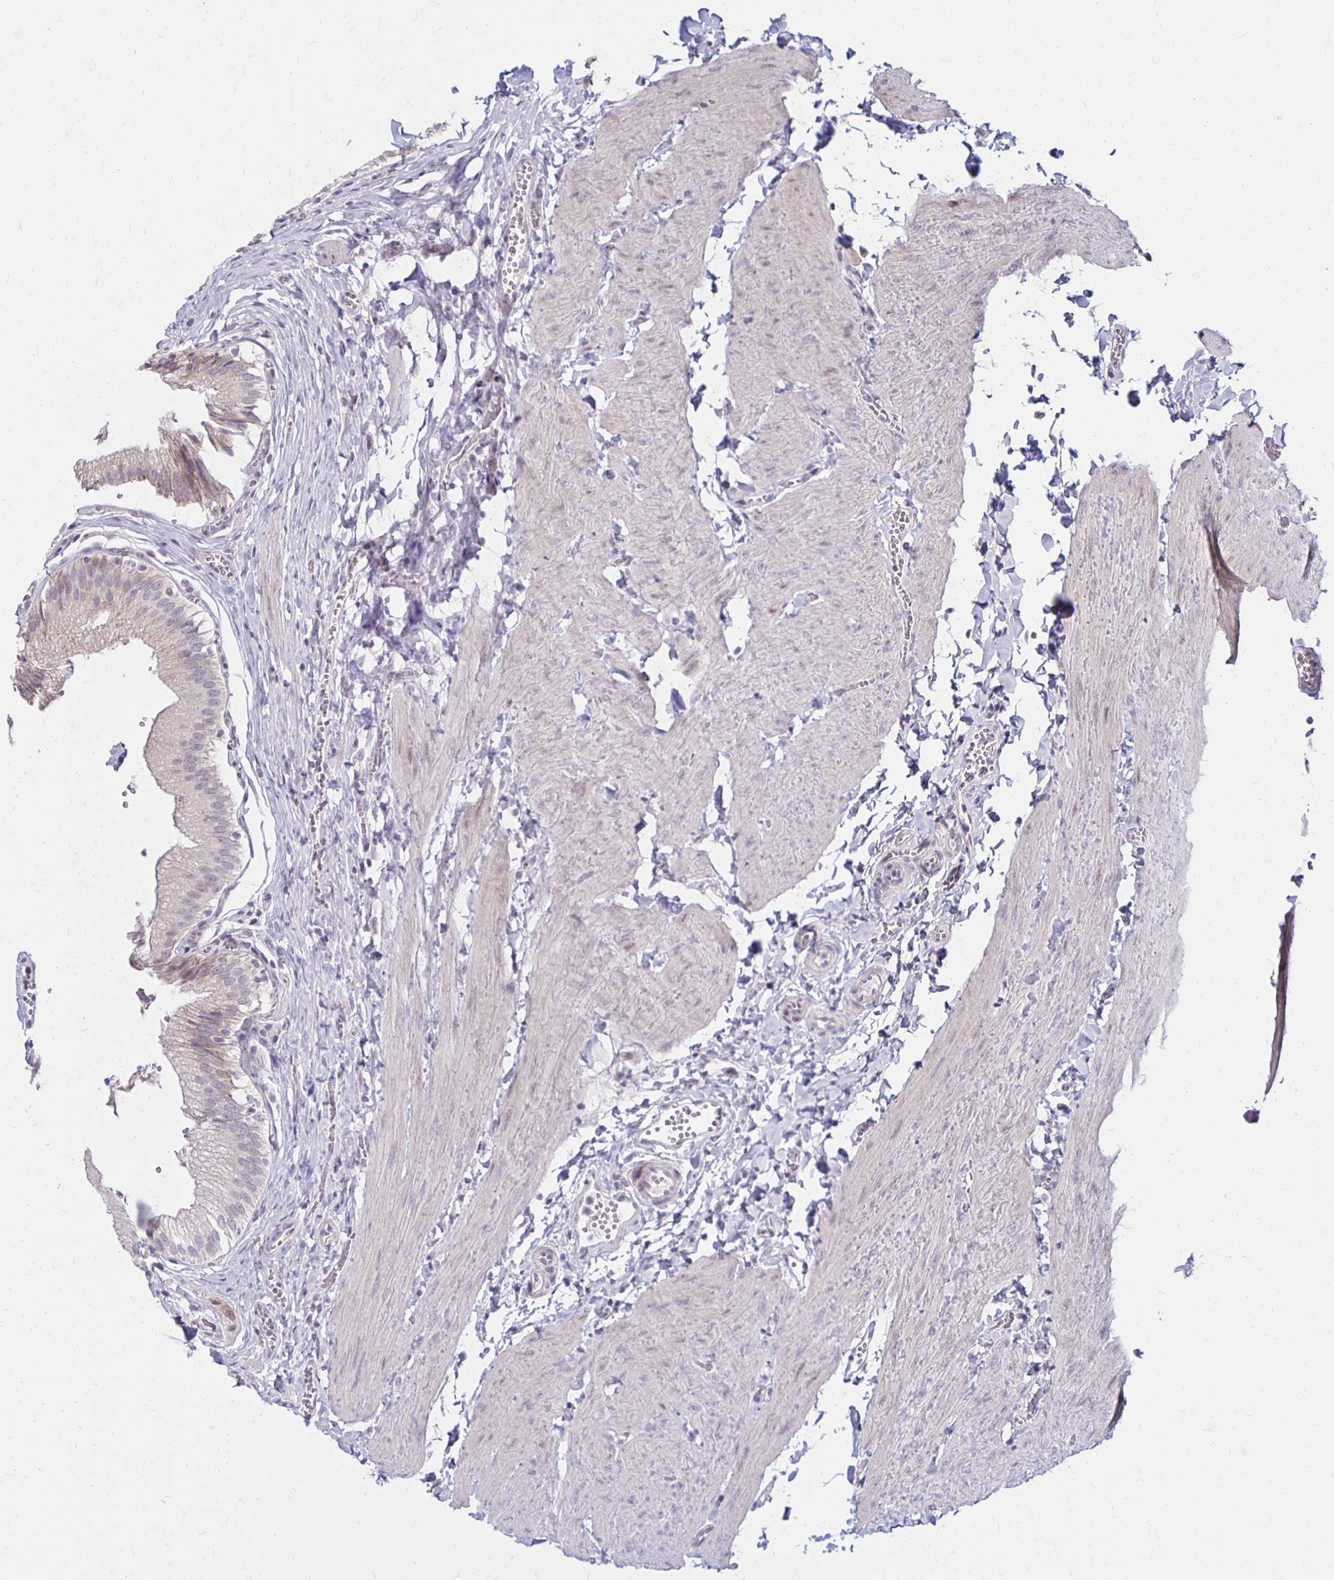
{"staining": {"intensity": "weak", "quantity": "<25%", "location": "cytoplasmic/membranous"}, "tissue": "gallbladder", "cell_type": "Glandular cells", "image_type": "normal", "snomed": [{"axis": "morphology", "description": "Normal tissue, NOS"}, {"axis": "topography", "description": "Gallbladder"}, {"axis": "topography", "description": "Peripheral nerve tissue"}], "caption": "Gallbladder was stained to show a protein in brown. There is no significant positivity in glandular cells. (Immunohistochemistry (ihc), brightfield microscopy, high magnification).", "gene": "DAGLA", "patient": {"sex": "male", "age": 17}}